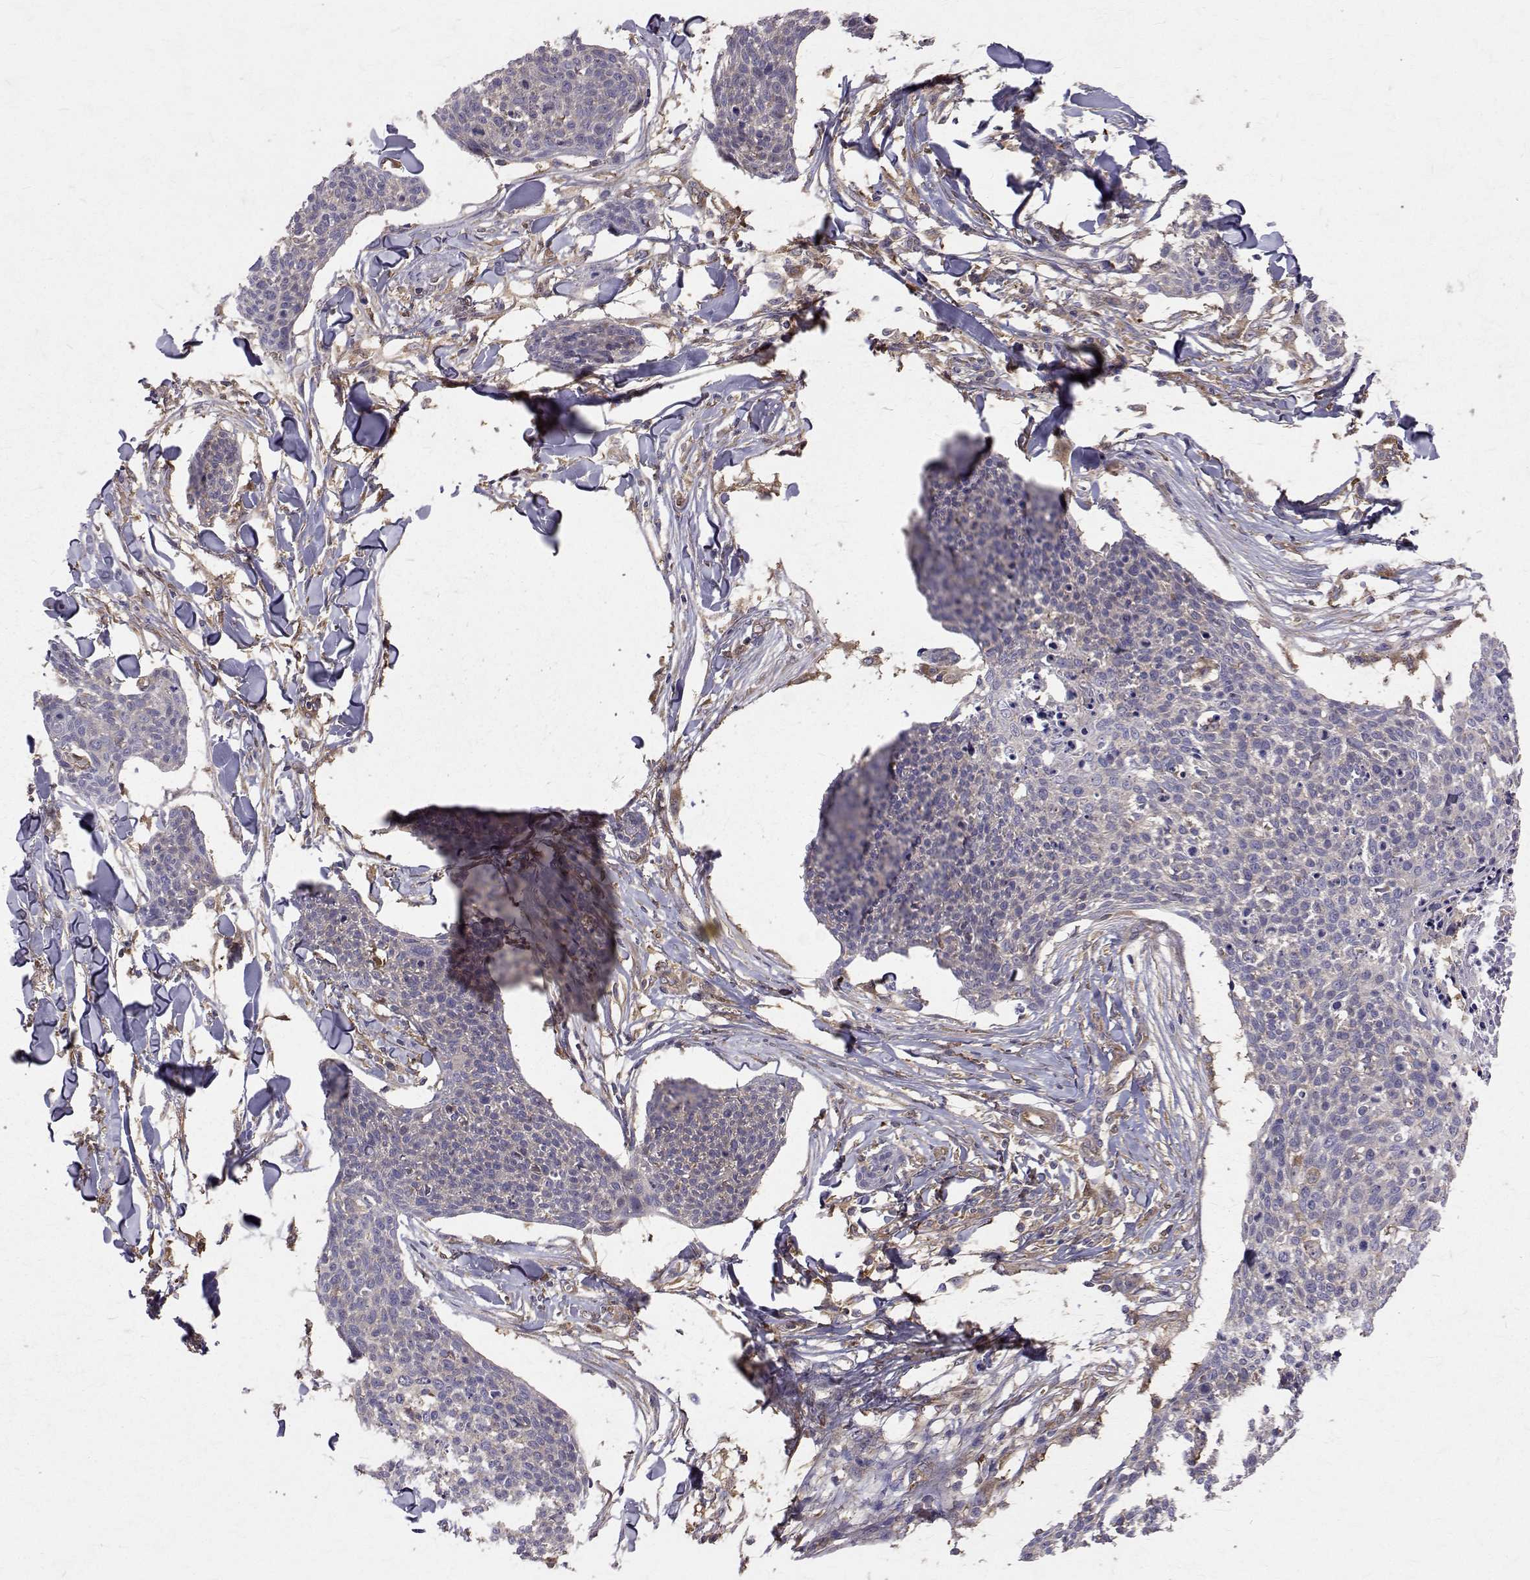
{"staining": {"intensity": "negative", "quantity": "none", "location": "none"}, "tissue": "skin cancer", "cell_type": "Tumor cells", "image_type": "cancer", "snomed": [{"axis": "morphology", "description": "Squamous cell carcinoma, NOS"}, {"axis": "topography", "description": "Skin"}, {"axis": "topography", "description": "Vulva"}], "caption": "Micrograph shows no significant protein expression in tumor cells of skin cancer (squamous cell carcinoma).", "gene": "FARSB", "patient": {"sex": "female", "age": 75}}